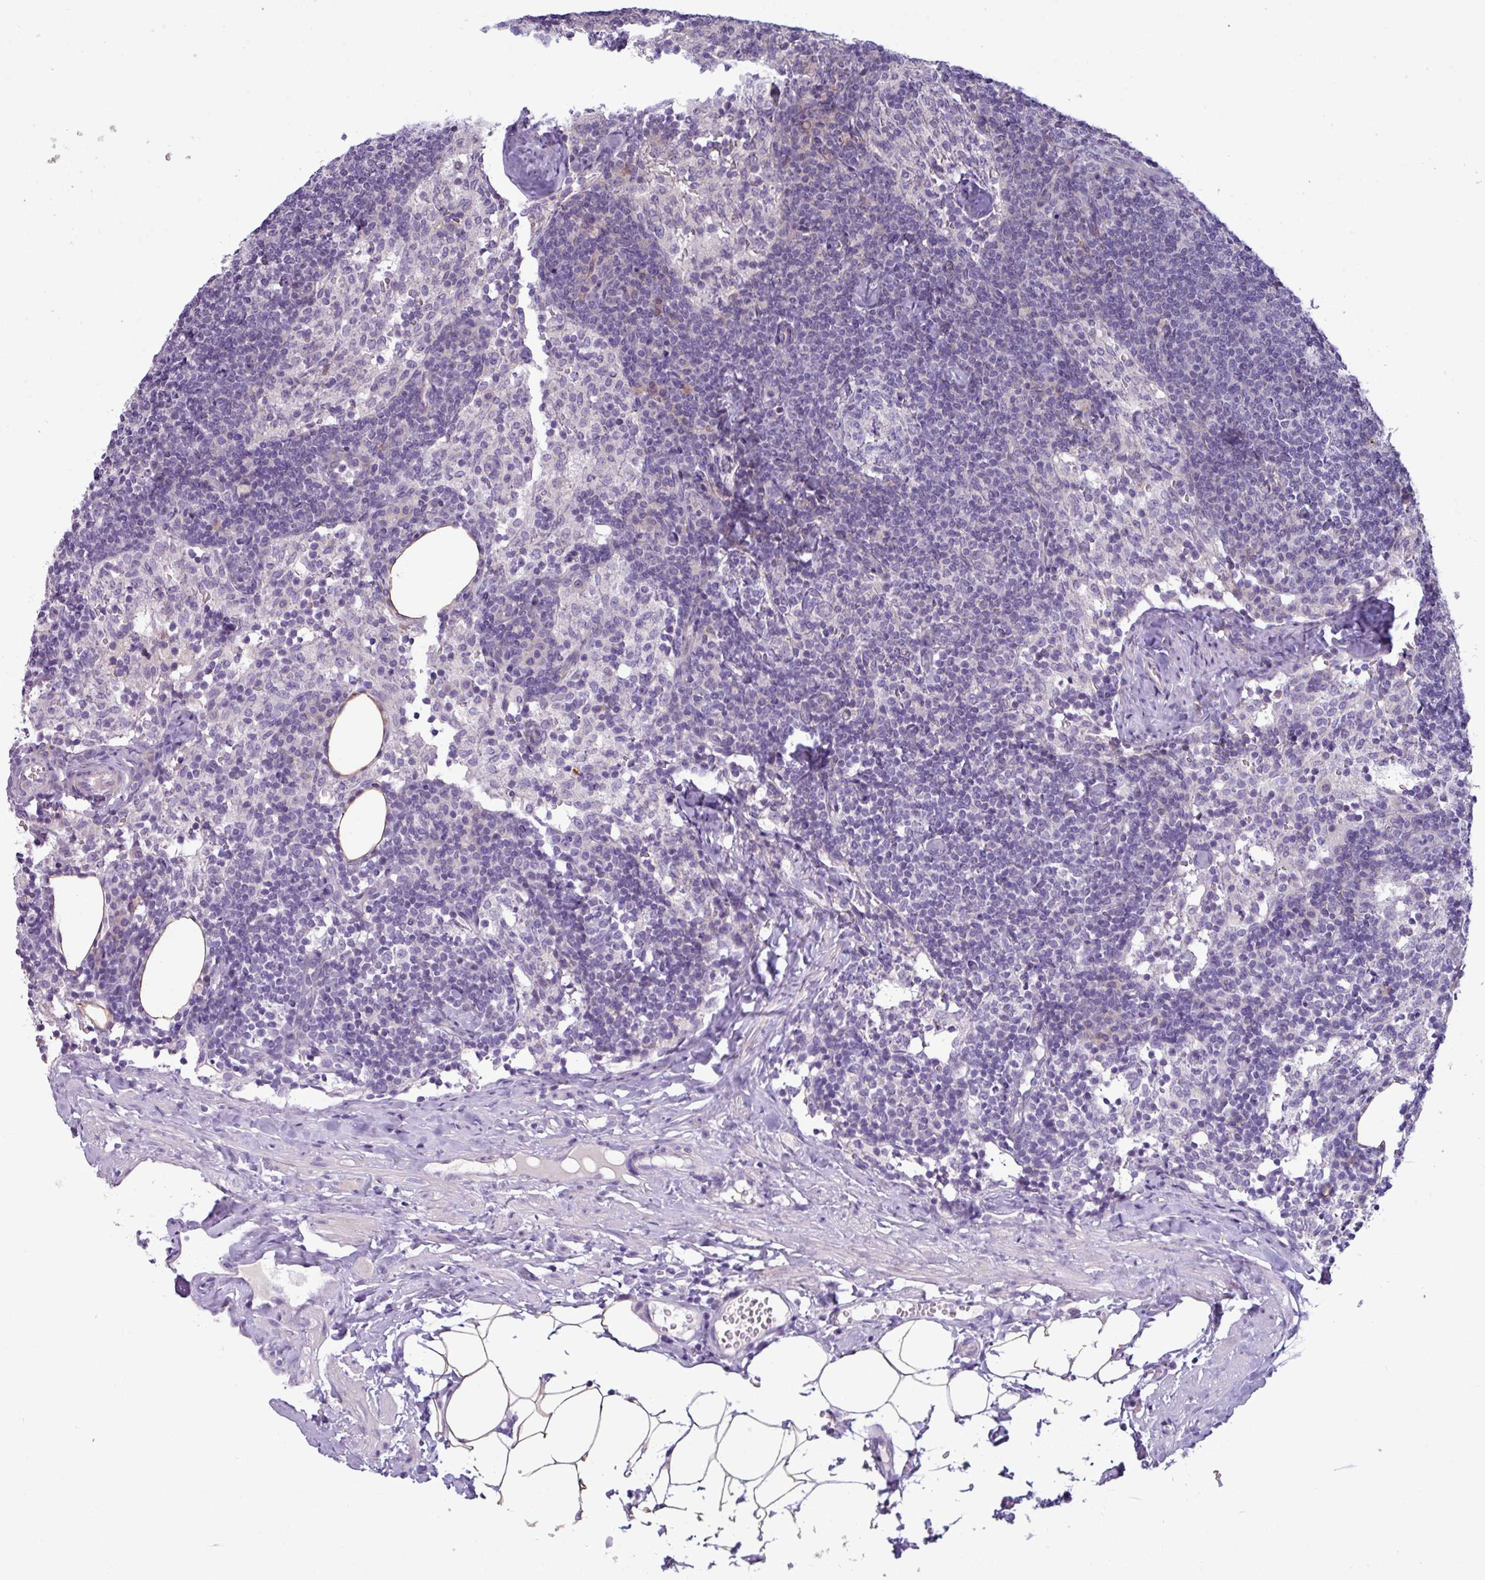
{"staining": {"intensity": "moderate", "quantity": "<25%", "location": "cytoplasmic/membranous"}, "tissue": "lymph node", "cell_type": "Germinal center cells", "image_type": "normal", "snomed": [{"axis": "morphology", "description": "Normal tissue, NOS"}, {"axis": "topography", "description": "Lymph node"}], "caption": "IHC of unremarkable human lymph node exhibits low levels of moderate cytoplasmic/membranous expression in approximately <25% of germinal center cells. The protein is shown in brown color, while the nuclei are stained blue.", "gene": "TNFSF12", "patient": {"sex": "female", "age": 52}}